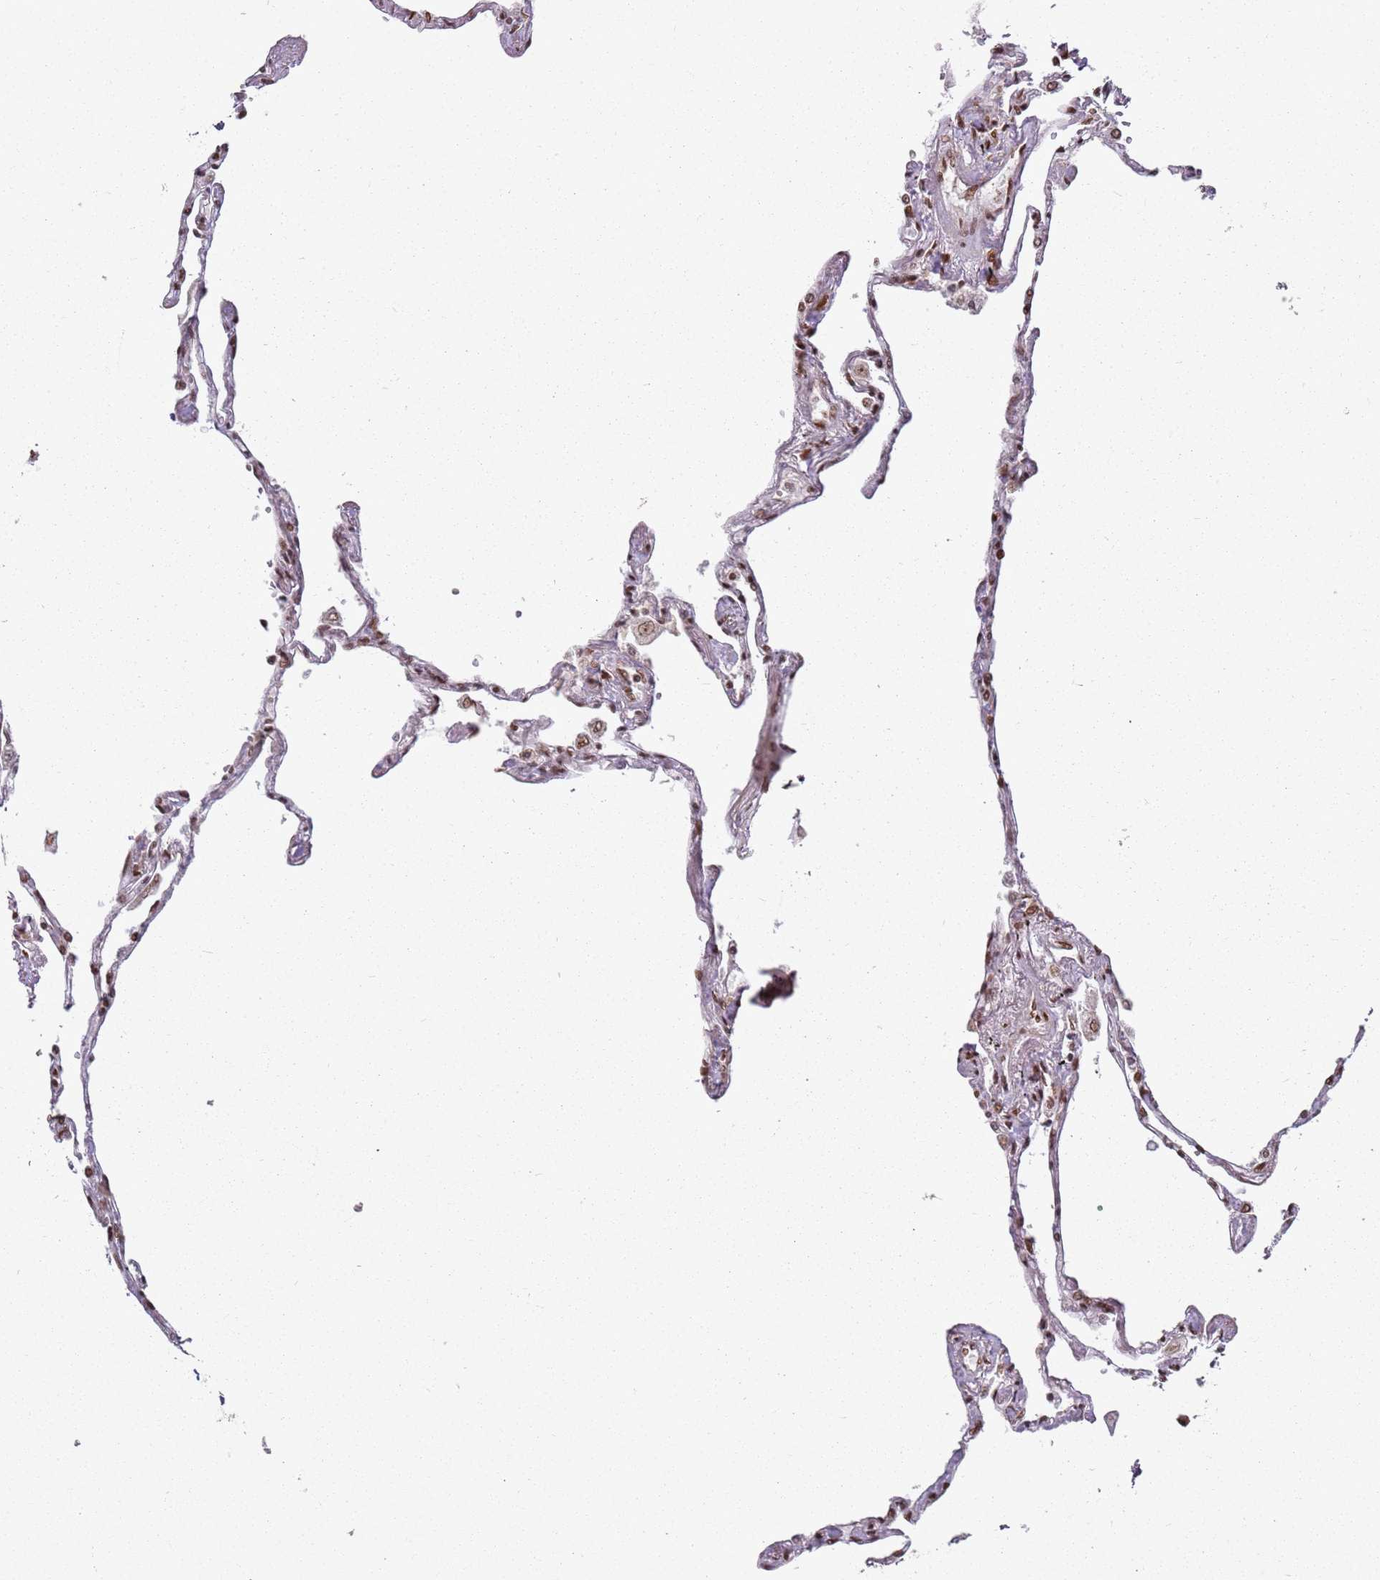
{"staining": {"intensity": "strong", "quantity": "25%-75%", "location": "nuclear"}, "tissue": "lung", "cell_type": "Alveolar cells", "image_type": "normal", "snomed": [{"axis": "morphology", "description": "Normal tissue, NOS"}, {"axis": "topography", "description": "Lung"}], "caption": "IHC histopathology image of benign human lung stained for a protein (brown), which shows high levels of strong nuclear positivity in approximately 25%-75% of alveolar cells.", "gene": "TENT4A", "patient": {"sex": "female", "age": 67}}